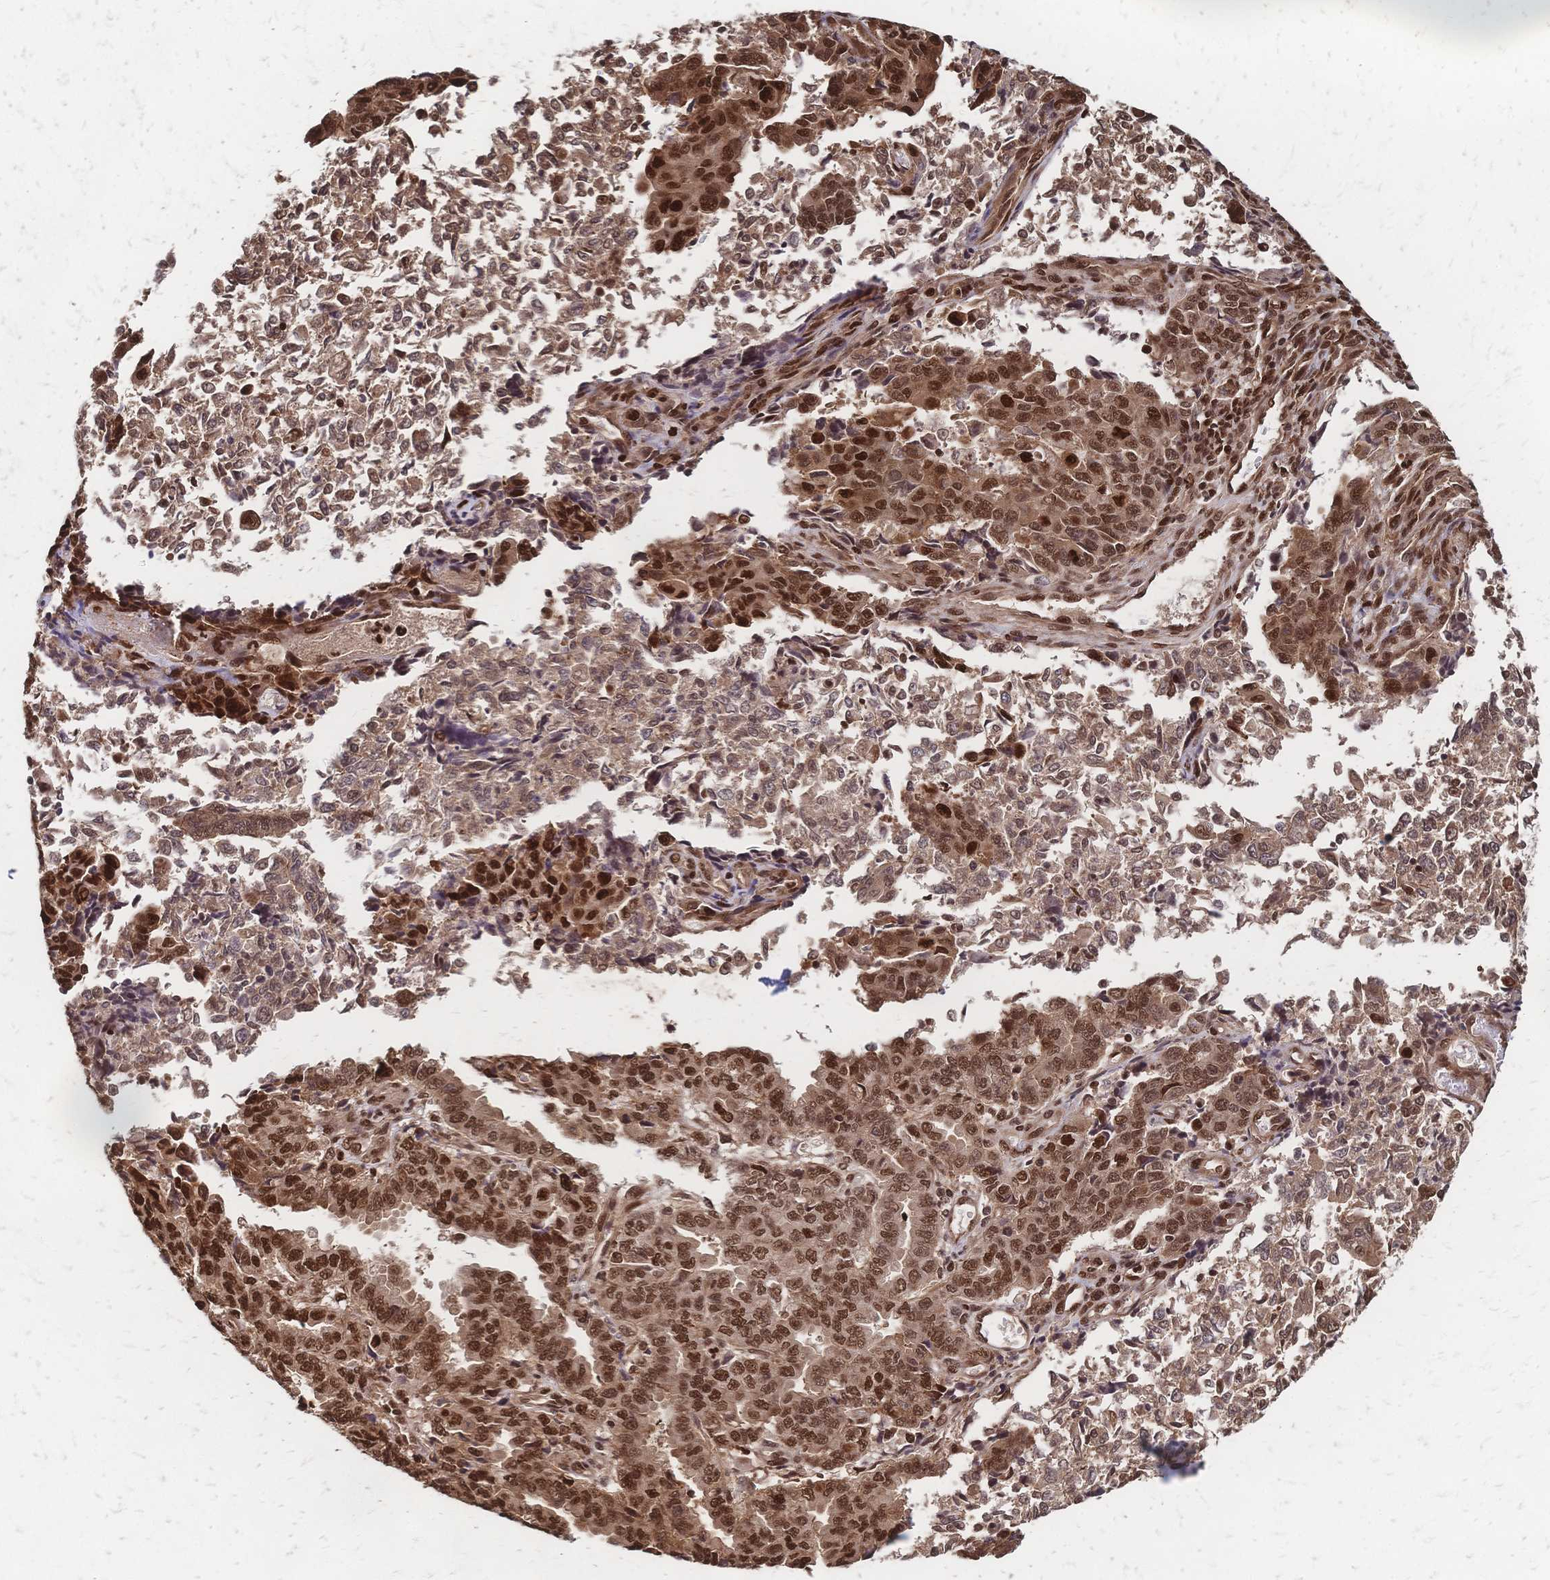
{"staining": {"intensity": "moderate", "quantity": ">75%", "location": "nuclear"}, "tissue": "endometrial cancer", "cell_type": "Tumor cells", "image_type": "cancer", "snomed": [{"axis": "morphology", "description": "Adenocarcinoma, NOS"}, {"axis": "topography", "description": "Endometrium"}], "caption": "This image reveals IHC staining of endometrial cancer, with medium moderate nuclear expression in approximately >75% of tumor cells.", "gene": "HDGF", "patient": {"sex": "female", "age": 50}}